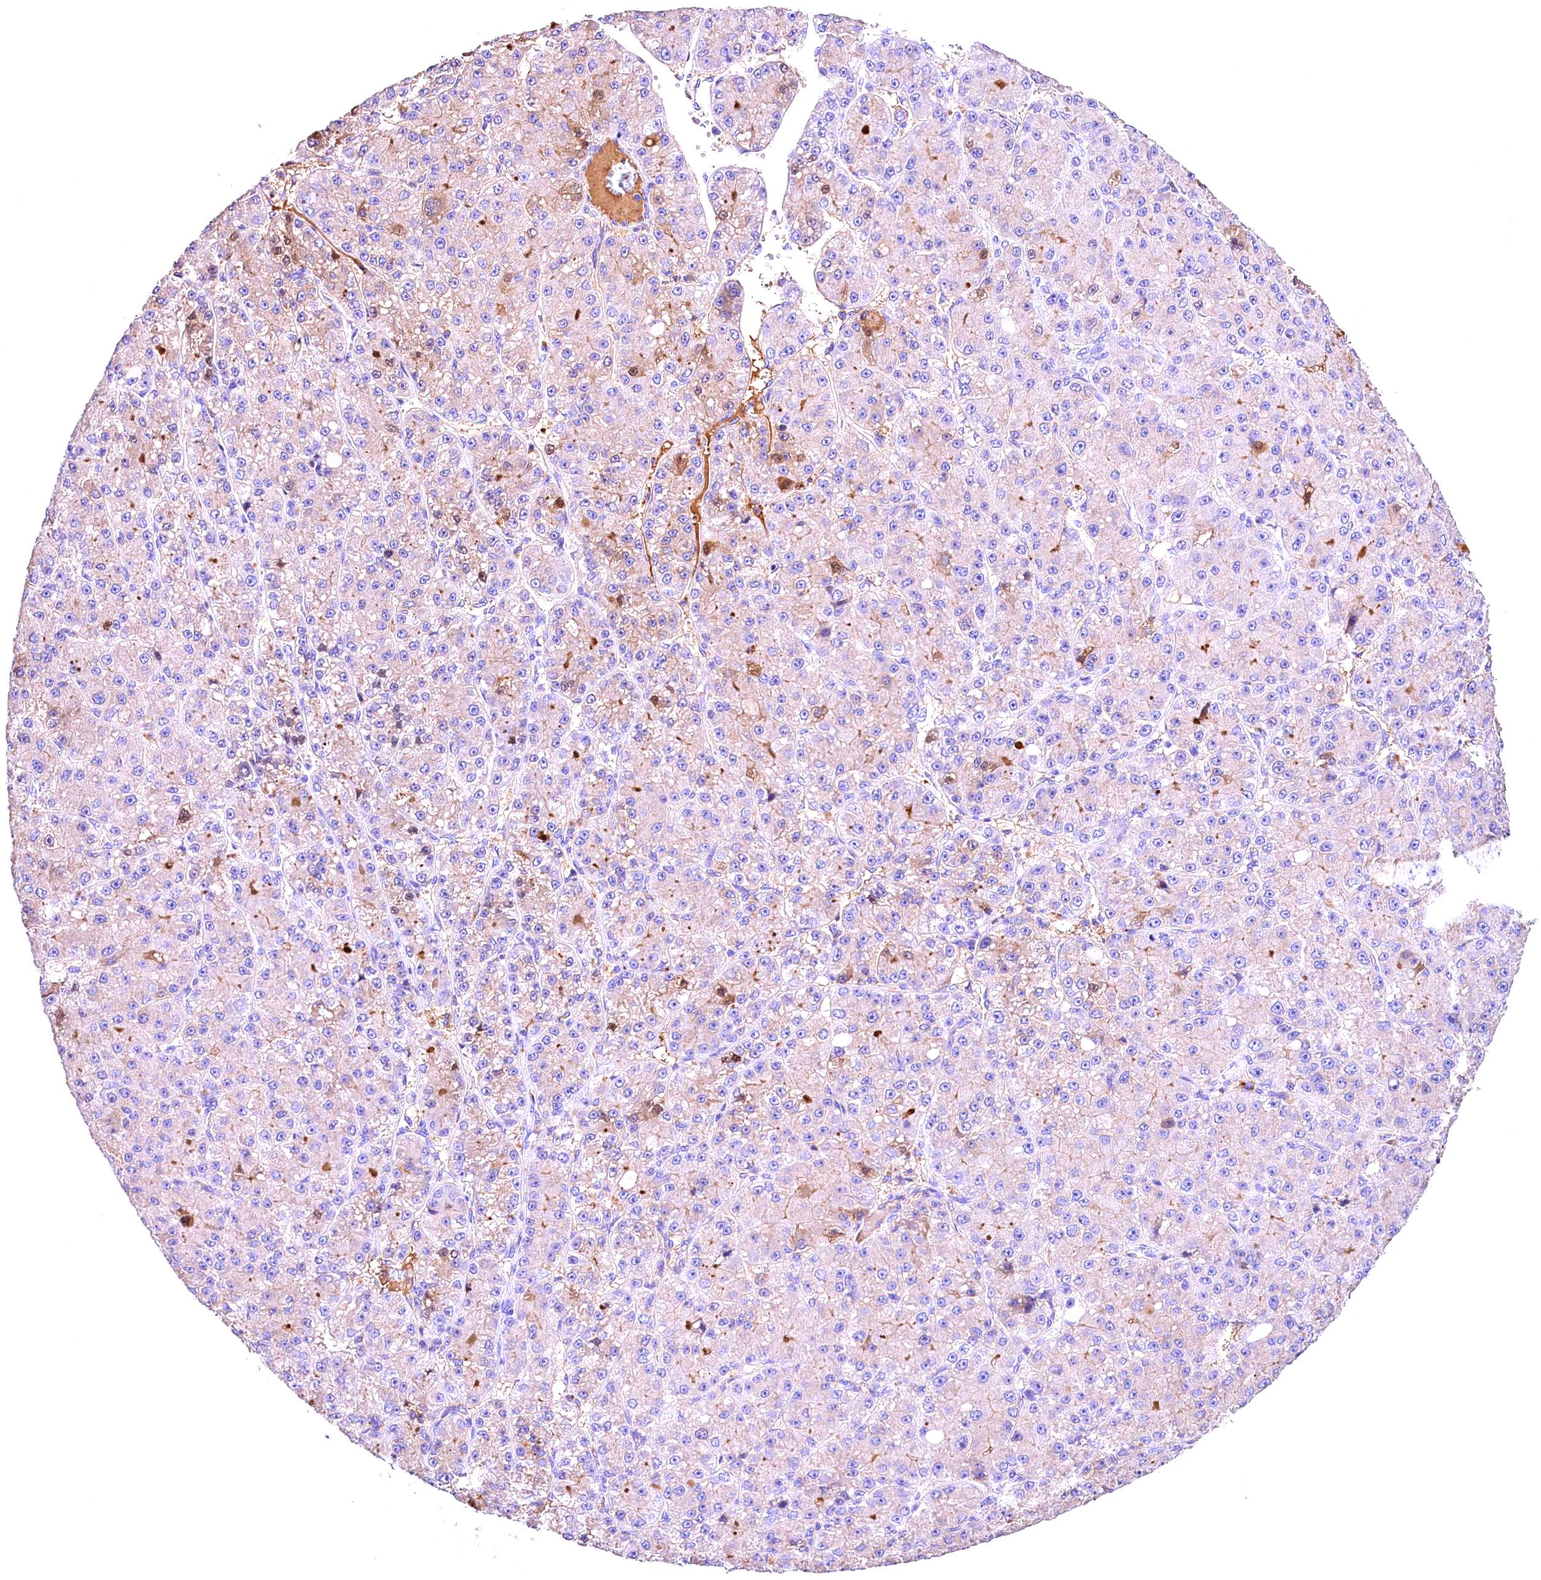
{"staining": {"intensity": "weak", "quantity": "<25%", "location": "cytoplasmic/membranous"}, "tissue": "liver cancer", "cell_type": "Tumor cells", "image_type": "cancer", "snomed": [{"axis": "morphology", "description": "Carcinoma, Hepatocellular, NOS"}, {"axis": "topography", "description": "Liver"}], "caption": "Protein analysis of liver cancer (hepatocellular carcinoma) exhibits no significant expression in tumor cells. (Stains: DAB immunohistochemistry (IHC) with hematoxylin counter stain, Microscopy: brightfield microscopy at high magnification).", "gene": "ARMC6", "patient": {"sex": "male", "age": 67}}